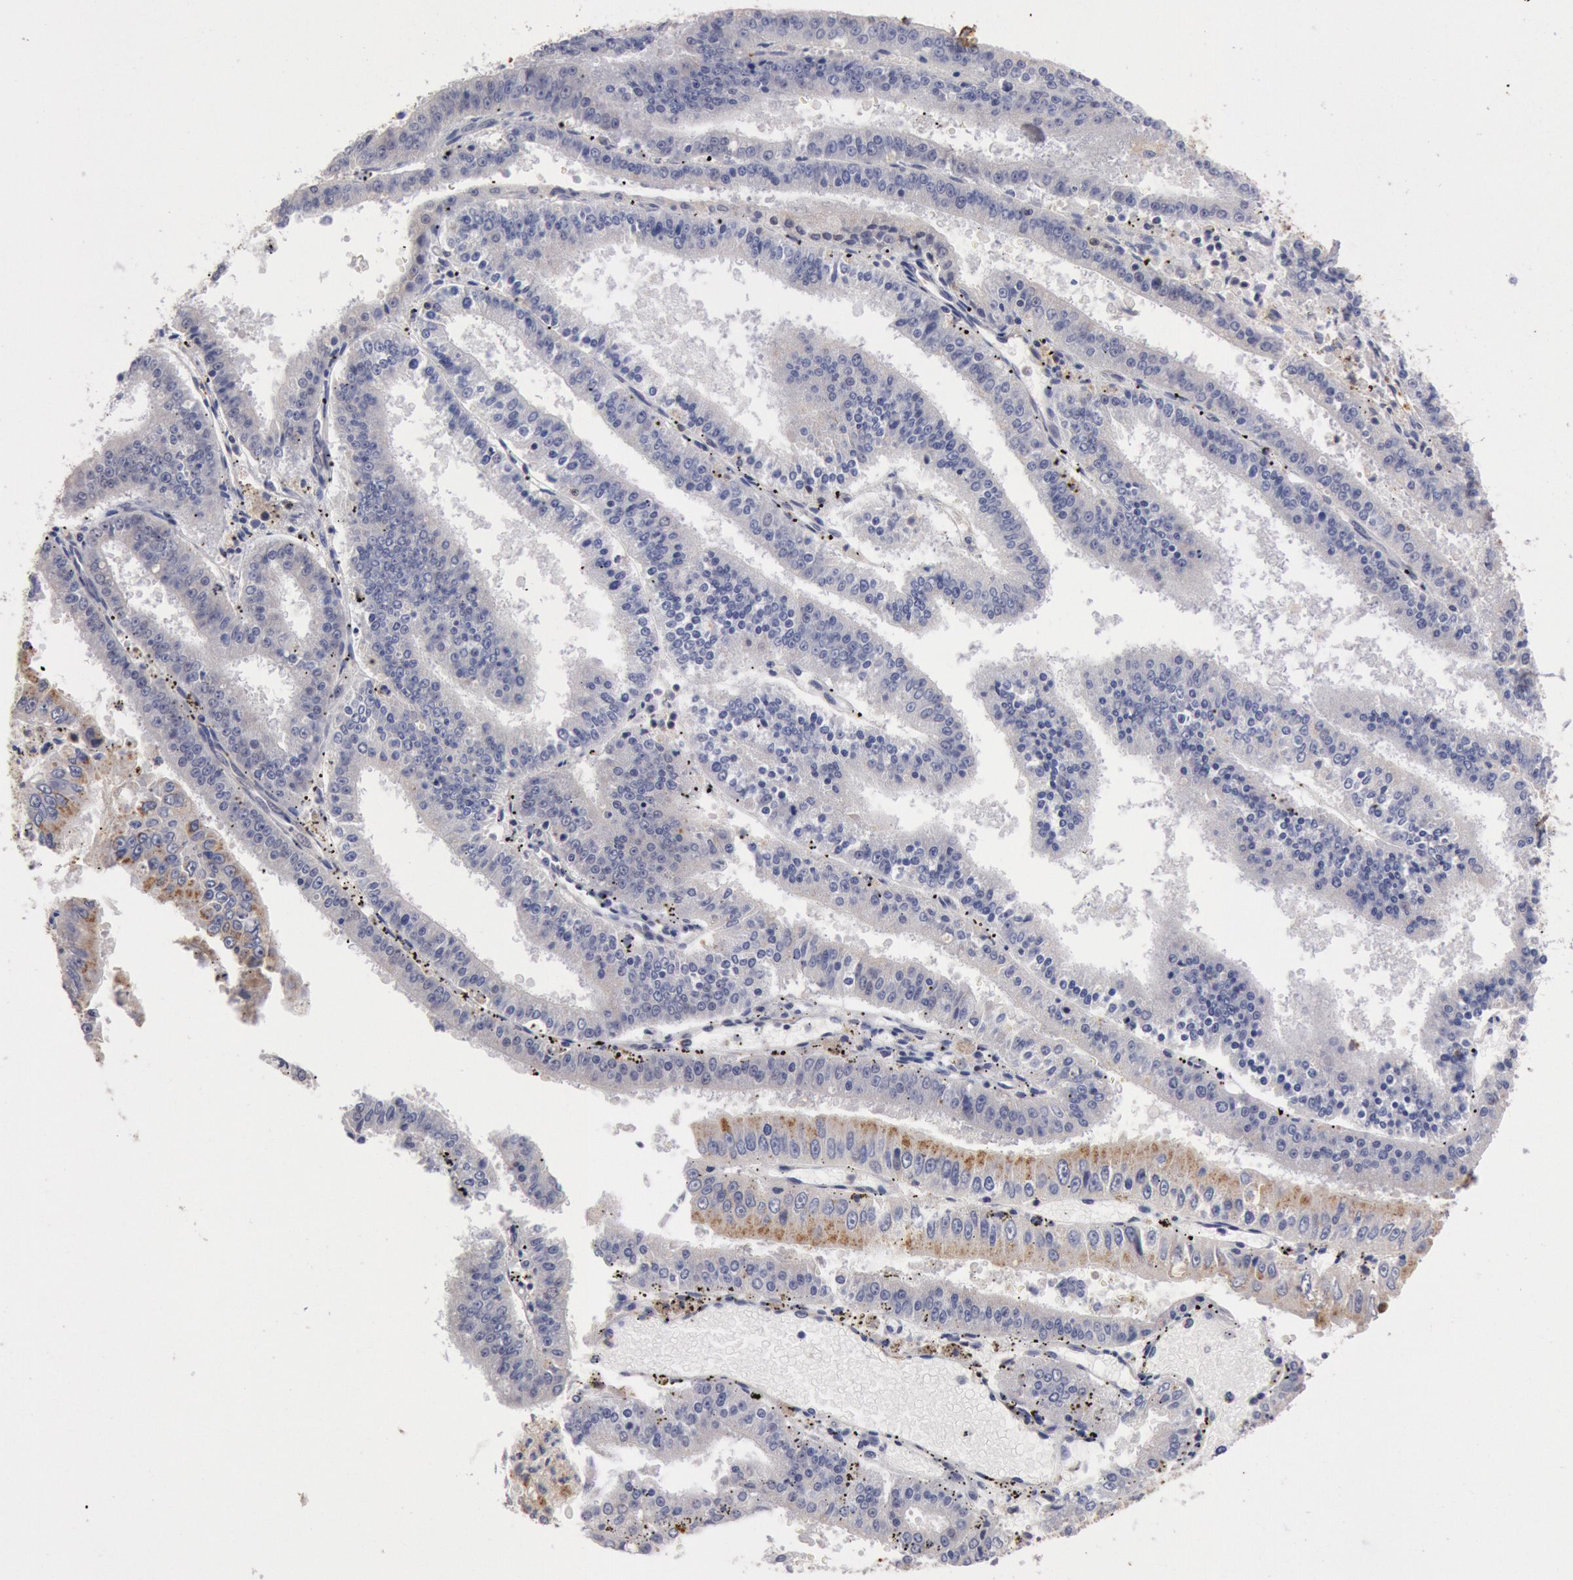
{"staining": {"intensity": "weak", "quantity": "<25%", "location": "cytoplasmic/membranous"}, "tissue": "endometrial cancer", "cell_type": "Tumor cells", "image_type": "cancer", "snomed": [{"axis": "morphology", "description": "Adenocarcinoma, NOS"}, {"axis": "topography", "description": "Endometrium"}], "caption": "High magnification brightfield microscopy of adenocarcinoma (endometrial) stained with DAB (brown) and counterstained with hematoxylin (blue): tumor cells show no significant staining.", "gene": "TMED8", "patient": {"sex": "female", "age": 66}}